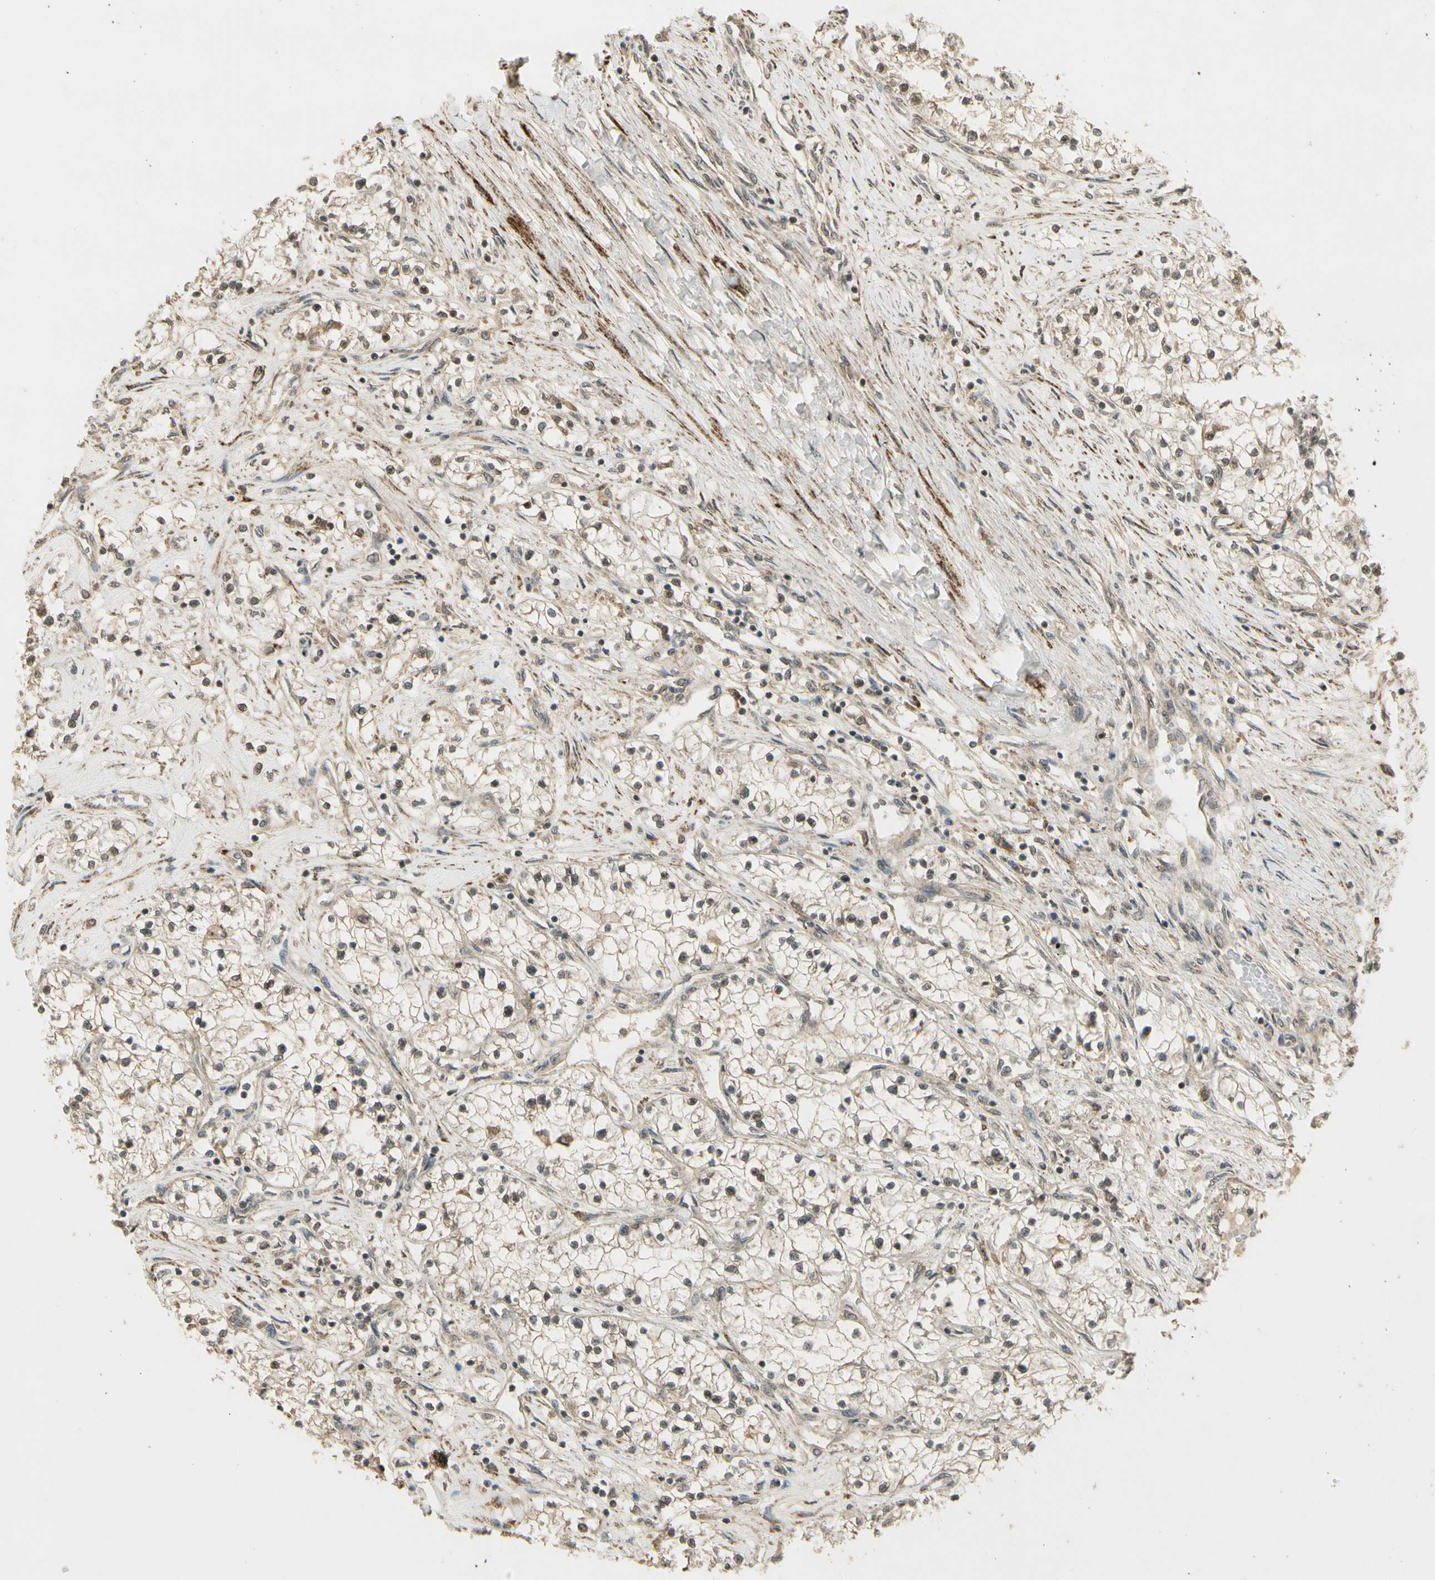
{"staining": {"intensity": "weak", "quantity": "25%-75%", "location": "cytoplasmic/membranous,nuclear"}, "tissue": "renal cancer", "cell_type": "Tumor cells", "image_type": "cancer", "snomed": [{"axis": "morphology", "description": "Adenocarcinoma, NOS"}, {"axis": "topography", "description": "Kidney"}], "caption": "Human adenocarcinoma (renal) stained with a protein marker demonstrates weak staining in tumor cells.", "gene": "ZNF135", "patient": {"sex": "male", "age": 68}}